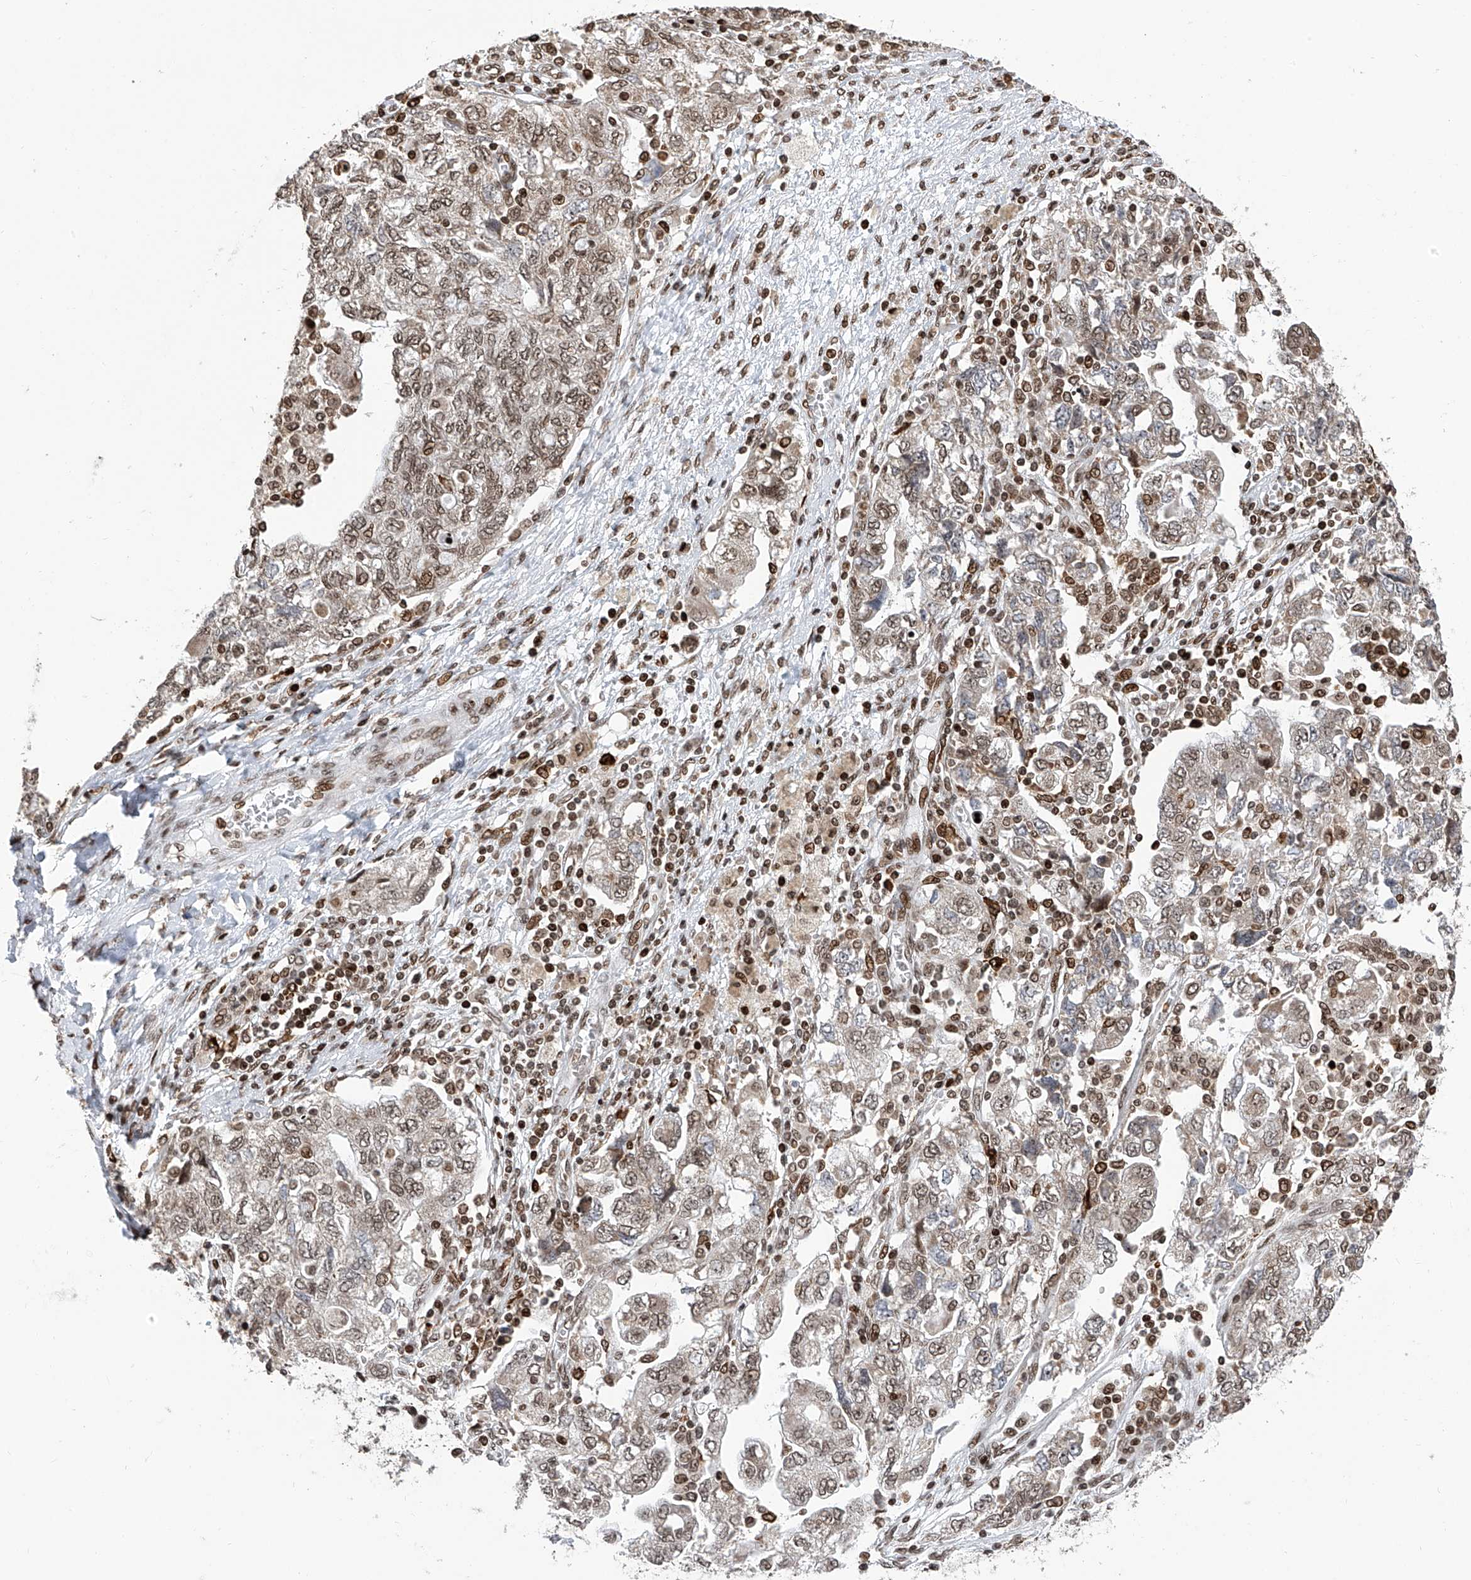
{"staining": {"intensity": "moderate", "quantity": "25%-75%", "location": "nuclear"}, "tissue": "ovarian cancer", "cell_type": "Tumor cells", "image_type": "cancer", "snomed": [{"axis": "morphology", "description": "Carcinoma, NOS"}, {"axis": "morphology", "description": "Cystadenocarcinoma, serous, NOS"}, {"axis": "topography", "description": "Ovary"}], "caption": "Carcinoma (ovarian) stained with DAB immunohistochemistry exhibits medium levels of moderate nuclear expression in about 25%-75% of tumor cells.", "gene": "PAK1IP1", "patient": {"sex": "female", "age": 69}}